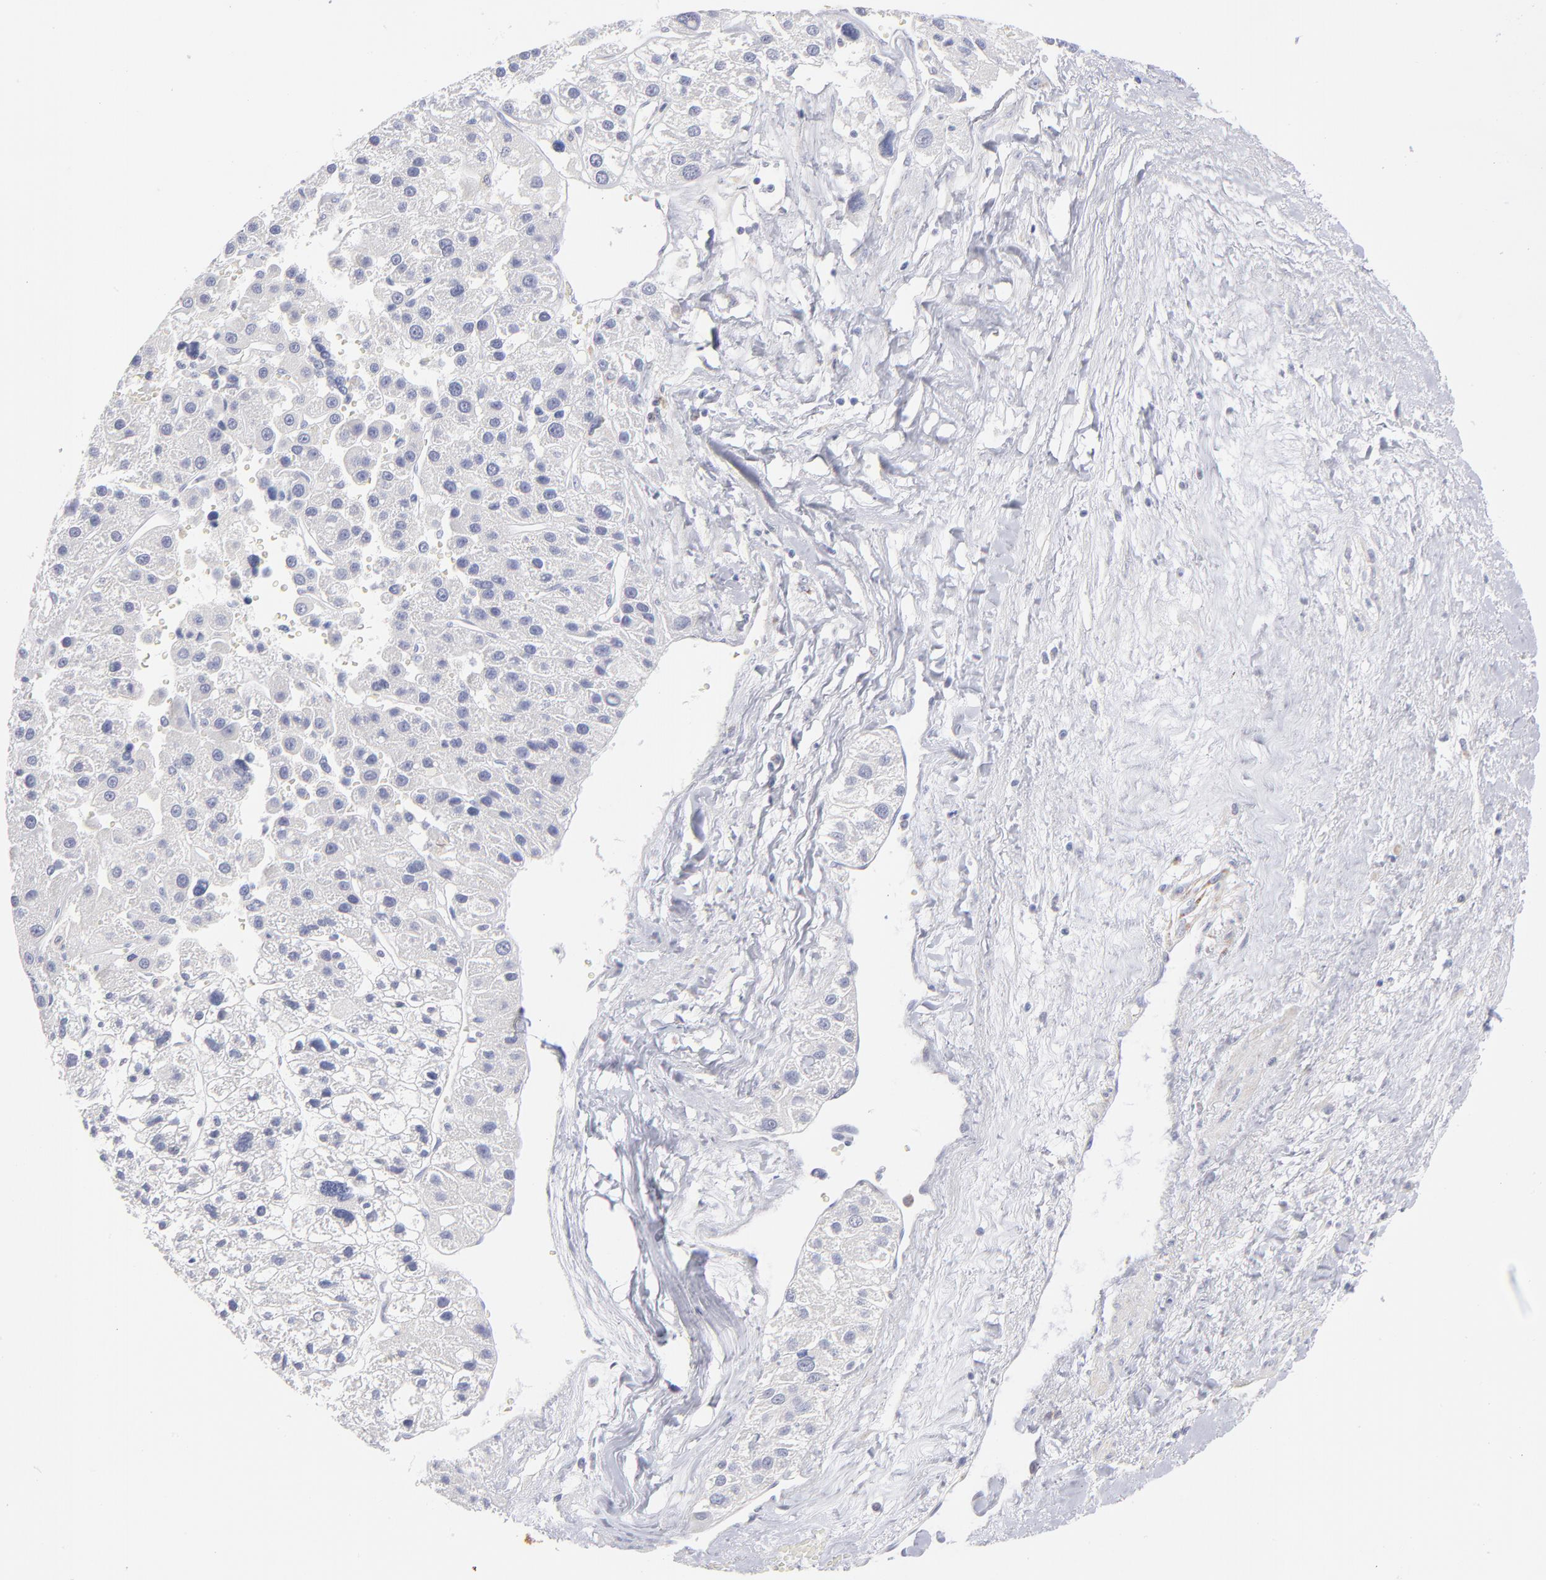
{"staining": {"intensity": "negative", "quantity": "none", "location": "none"}, "tissue": "liver cancer", "cell_type": "Tumor cells", "image_type": "cancer", "snomed": [{"axis": "morphology", "description": "Carcinoma, Hepatocellular, NOS"}, {"axis": "topography", "description": "Liver"}], "caption": "Image shows no significant protein expression in tumor cells of liver cancer. (Brightfield microscopy of DAB IHC at high magnification).", "gene": "MTHFD2", "patient": {"sex": "female", "age": 85}}